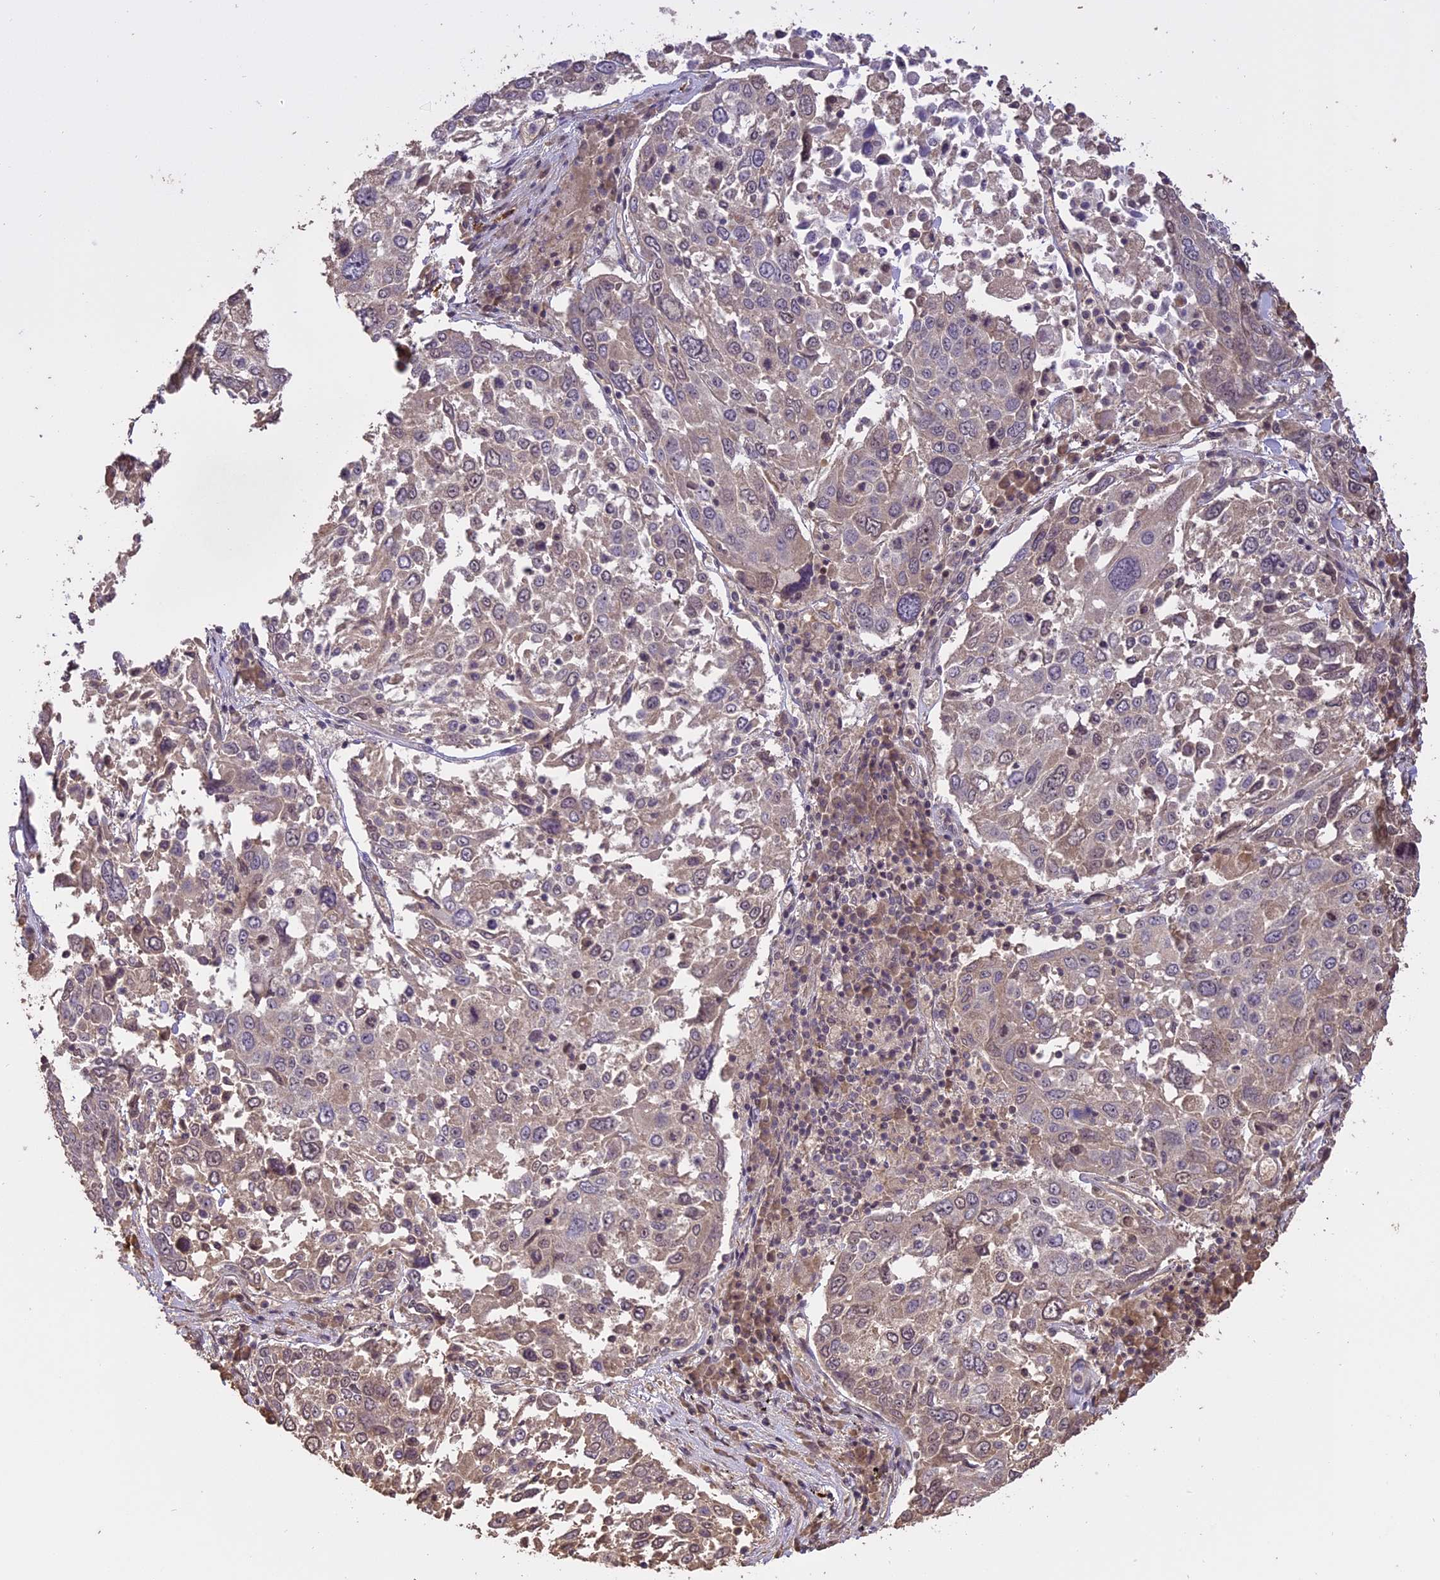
{"staining": {"intensity": "weak", "quantity": "<25%", "location": "cytoplasmic/membranous"}, "tissue": "lung cancer", "cell_type": "Tumor cells", "image_type": "cancer", "snomed": [{"axis": "morphology", "description": "Squamous cell carcinoma, NOS"}, {"axis": "topography", "description": "Lung"}], "caption": "DAB (3,3'-diaminobenzidine) immunohistochemical staining of human squamous cell carcinoma (lung) demonstrates no significant expression in tumor cells.", "gene": "TIGD7", "patient": {"sex": "male", "age": 65}}